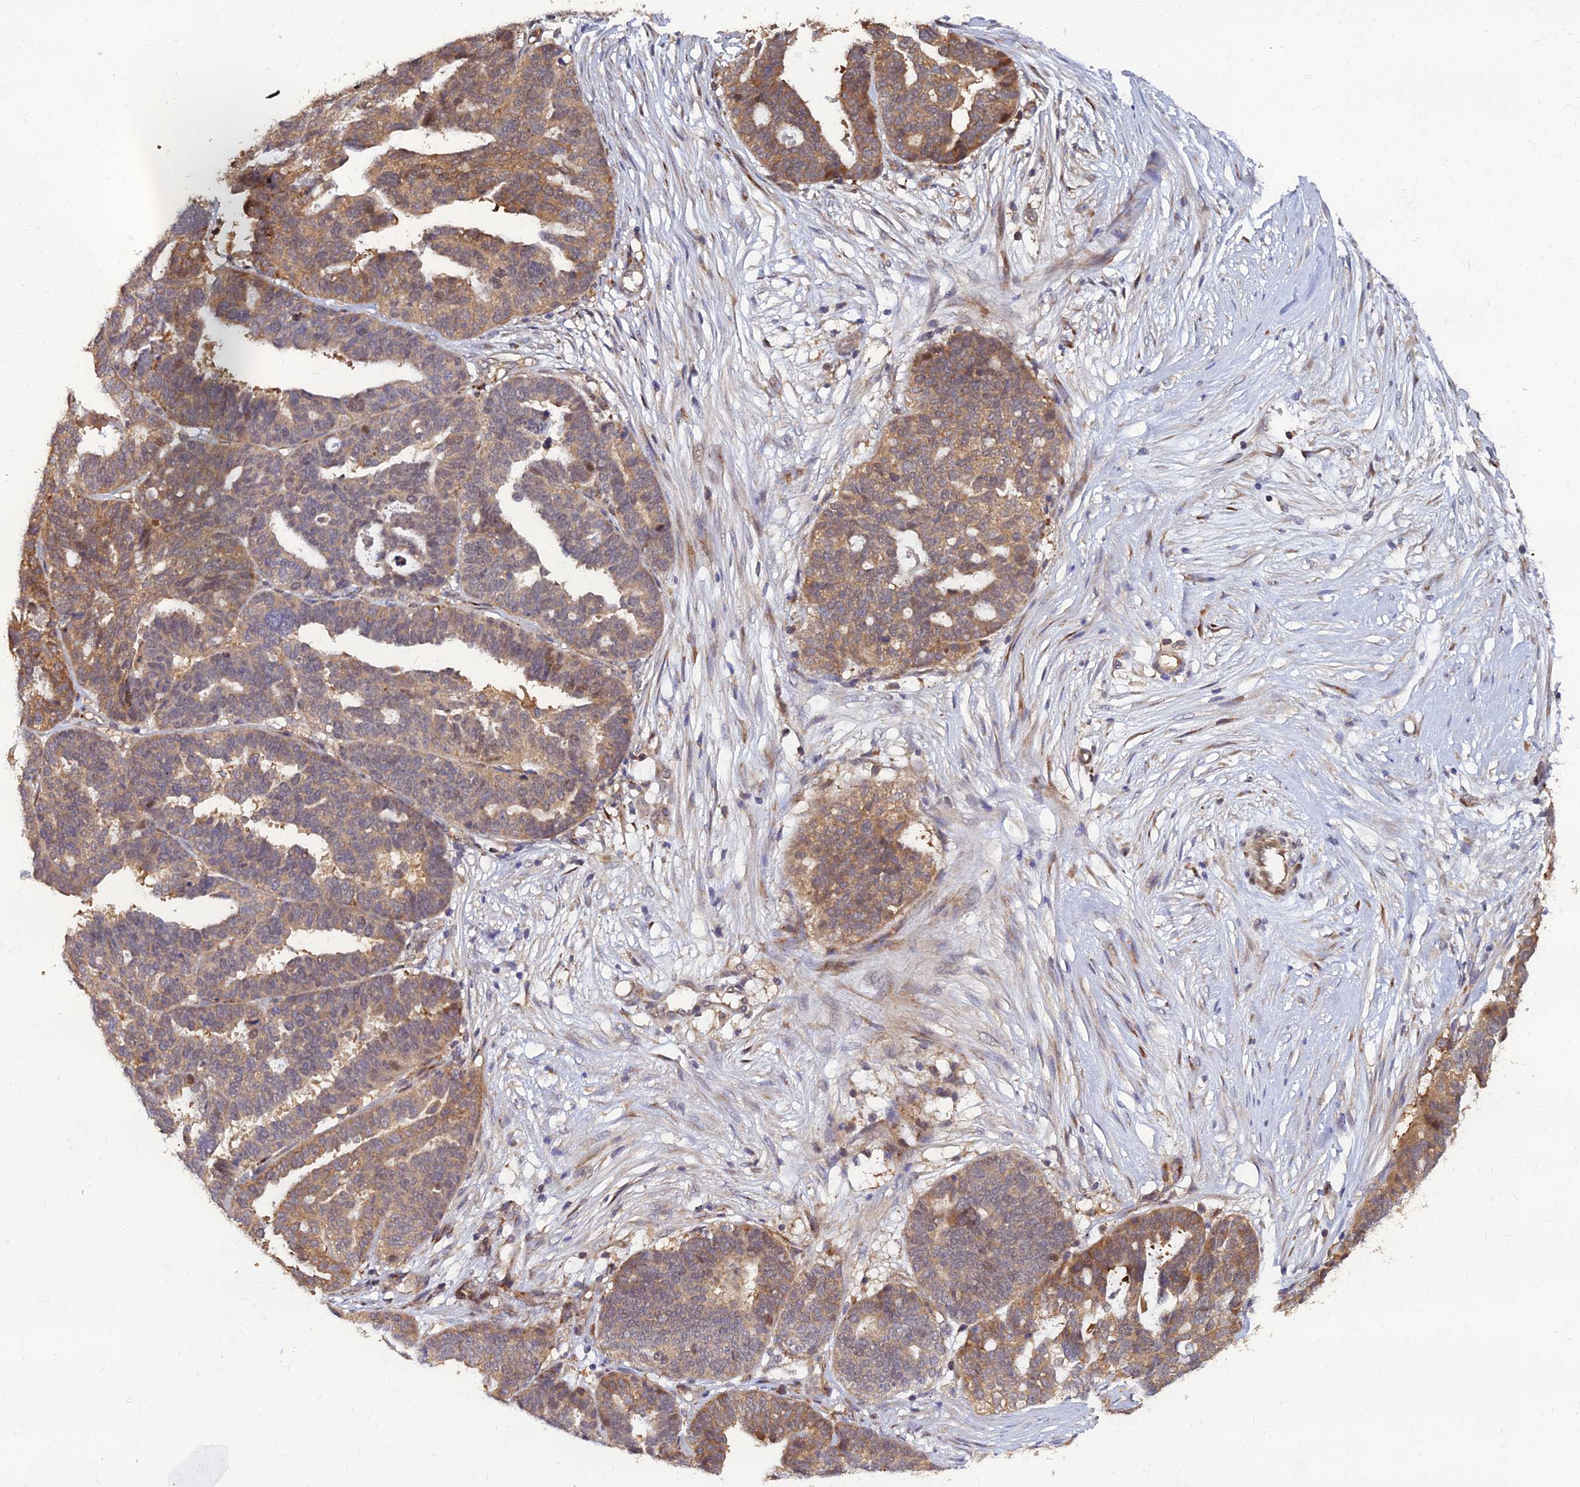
{"staining": {"intensity": "moderate", "quantity": ">75%", "location": "cytoplasmic/membranous"}, "tissue": "ovarian cancer", "cell_type": "Tumor cells", "image_type": "cancer", "snomed": [{"axis": "morphology", "description": "Cystadenocarcinoma, serous, NOS"}, {"axis": "topography", "description": "Ovary"}], "caption": "Human ovarian cancer (serous cystadenocarcinoma) stained for a protein (brown) reveals moderate cytoplasmic/membranous positive staining in about >75% of tumor cells.", "gene": "CCT6B", "patient": {"sex": "female", "age": 59}}